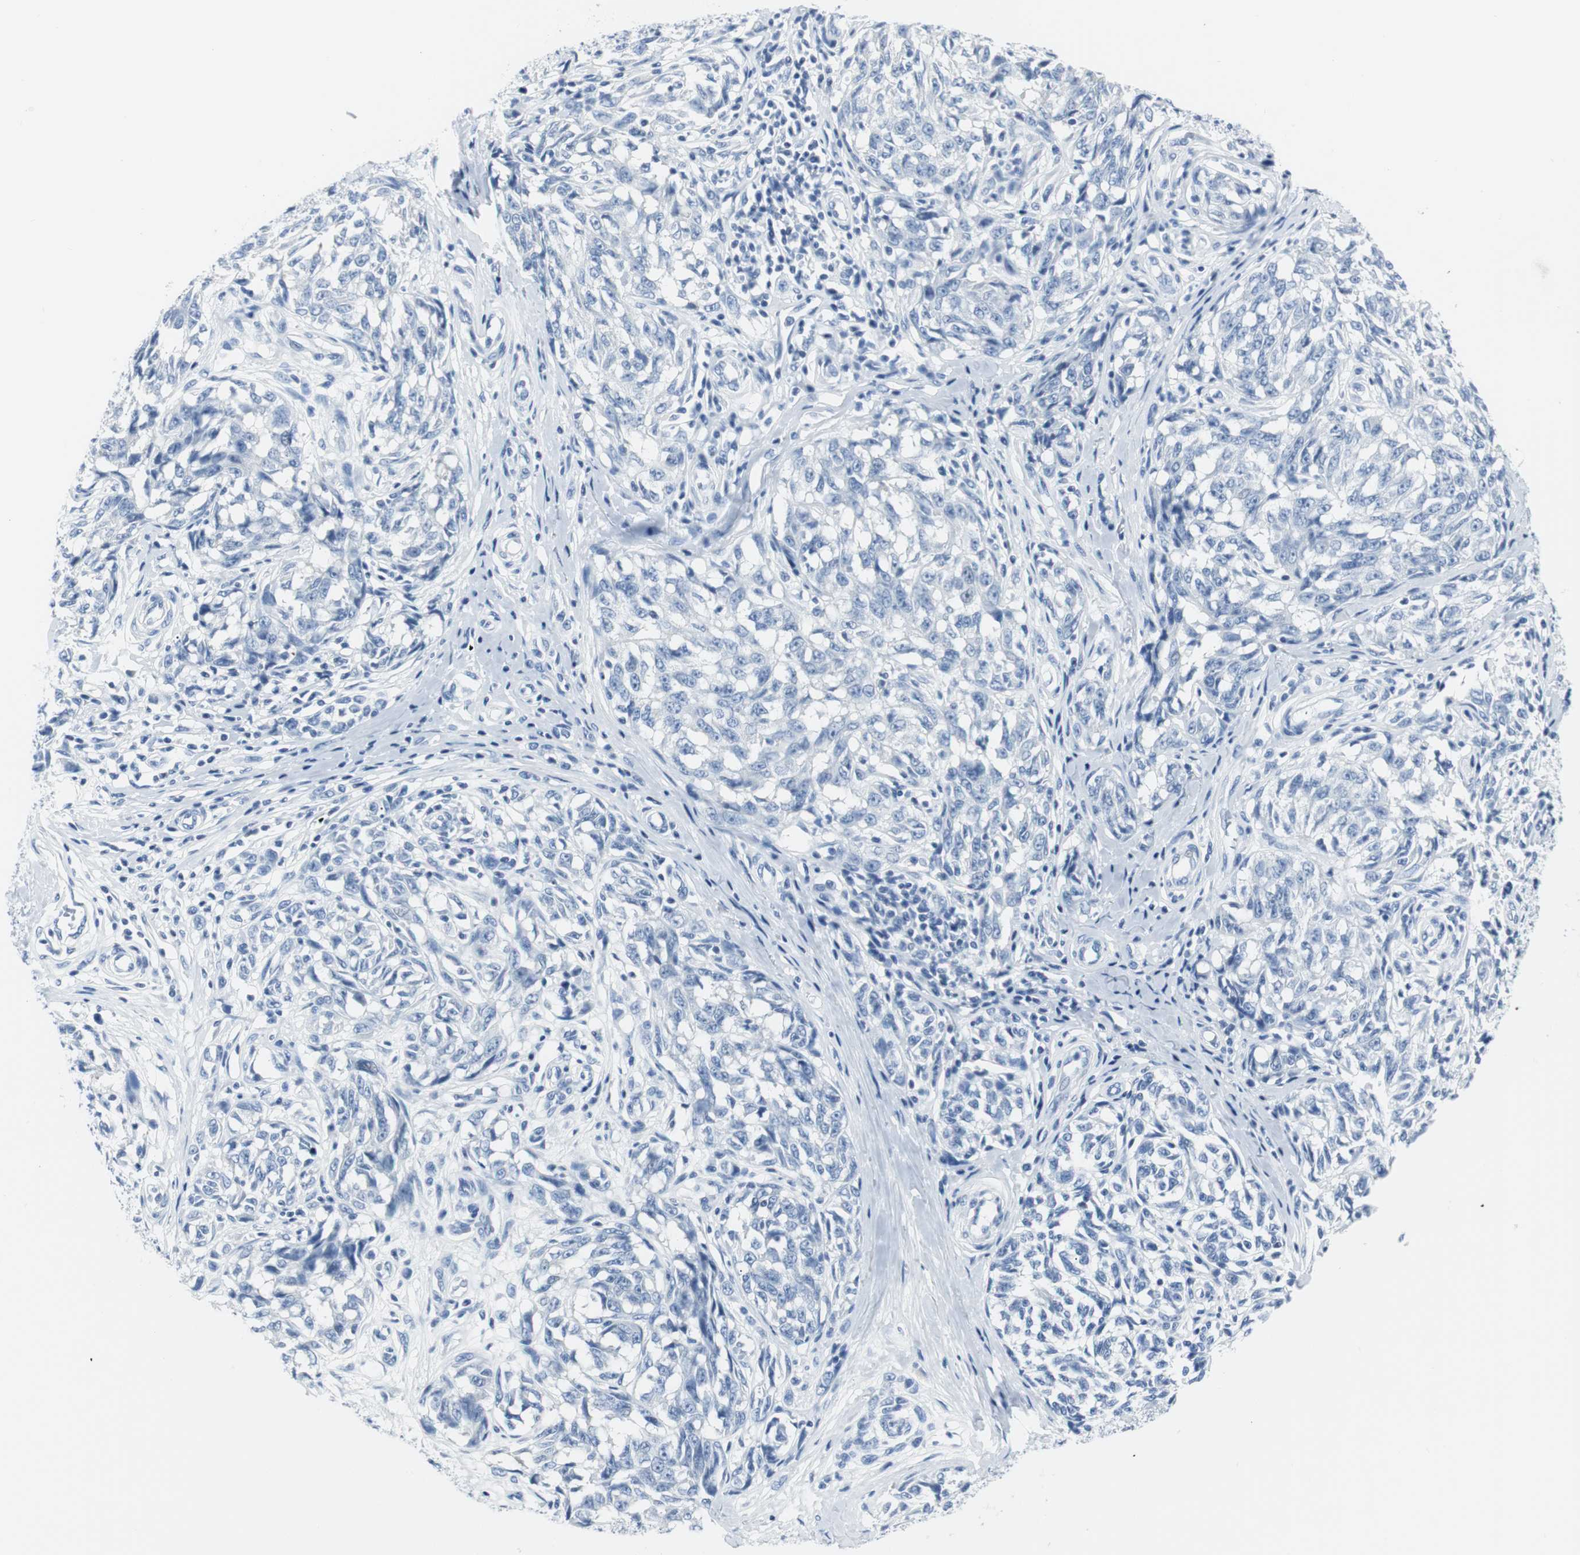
{"staining": {"intensity": "negative", "quantity": "none", "location": "none"}, "tissue": "melanoma", "cell_type": "Tumor cells", "image_type": "cancer", "snomed": [{"axis": "morphology", "description": "Malignant melanoma, NOS"}, {"axis": "topography", "description": "Skin"}], "caption": "Immunohistochemical staining of melanoma exhibits no significant staining in tumor cells. (DAB (3,3'-diaminobenzidine) immunohistochemistry (IHC), high magnification).", "gene": "GAP43", "patient": {"sex": "female", "age": 64}}